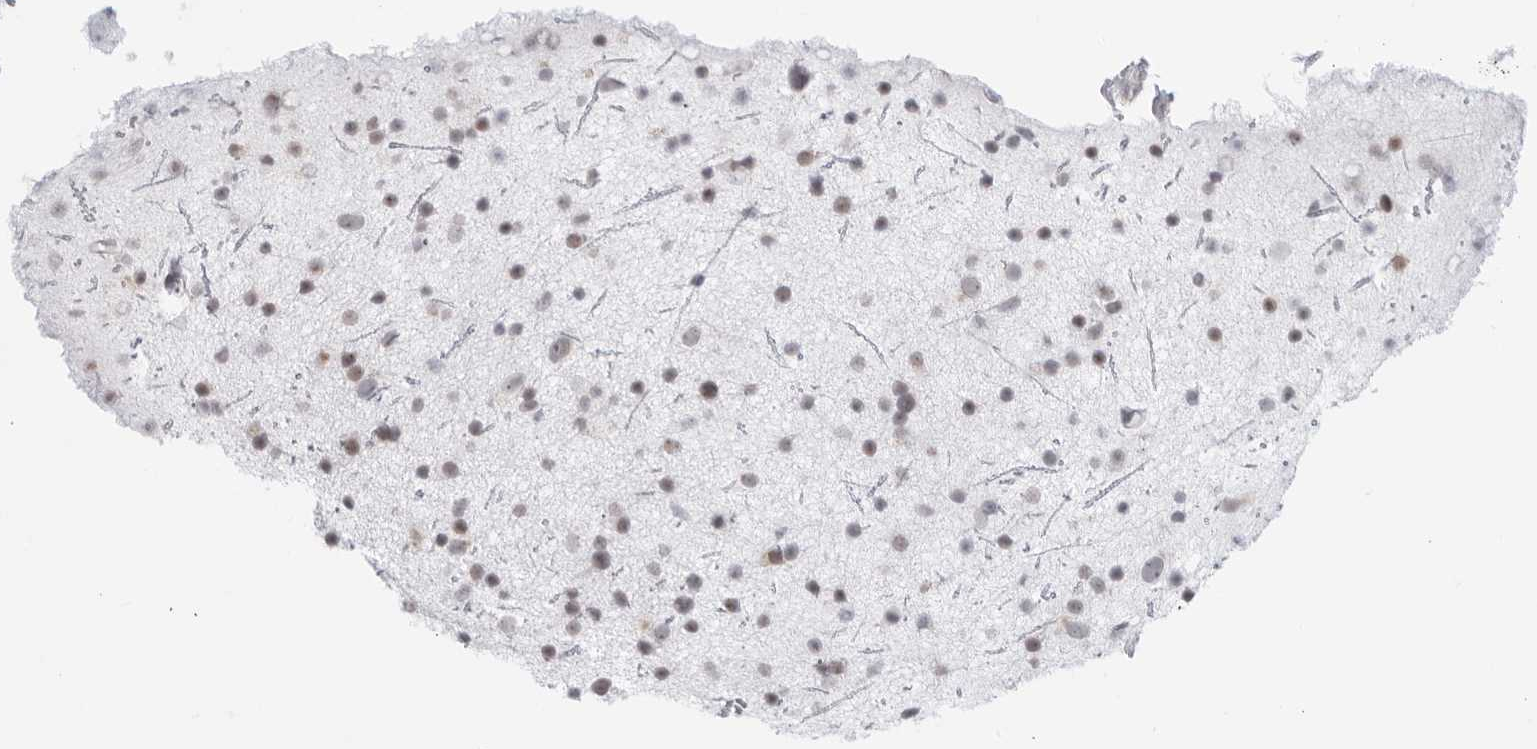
{"staining": {"intensity": "weak", "quantity": "<25%", "location": "cytoplasmic/membranous"}, "tissue": "glioma", "cell_type": "Tumor cells", "image_type": "cancer", "snomed": [{"axis": "morphology", "description": "Glioma, malignant, Low grade"}, {"axis": "topography", "description": "Cerebral cortex"}], "caption": "Tumor cells show no significant staining in low-grade glioma (malignant).", "gene": "RAB11FIP3", "patient": {"sex": "female", "age": 39}}